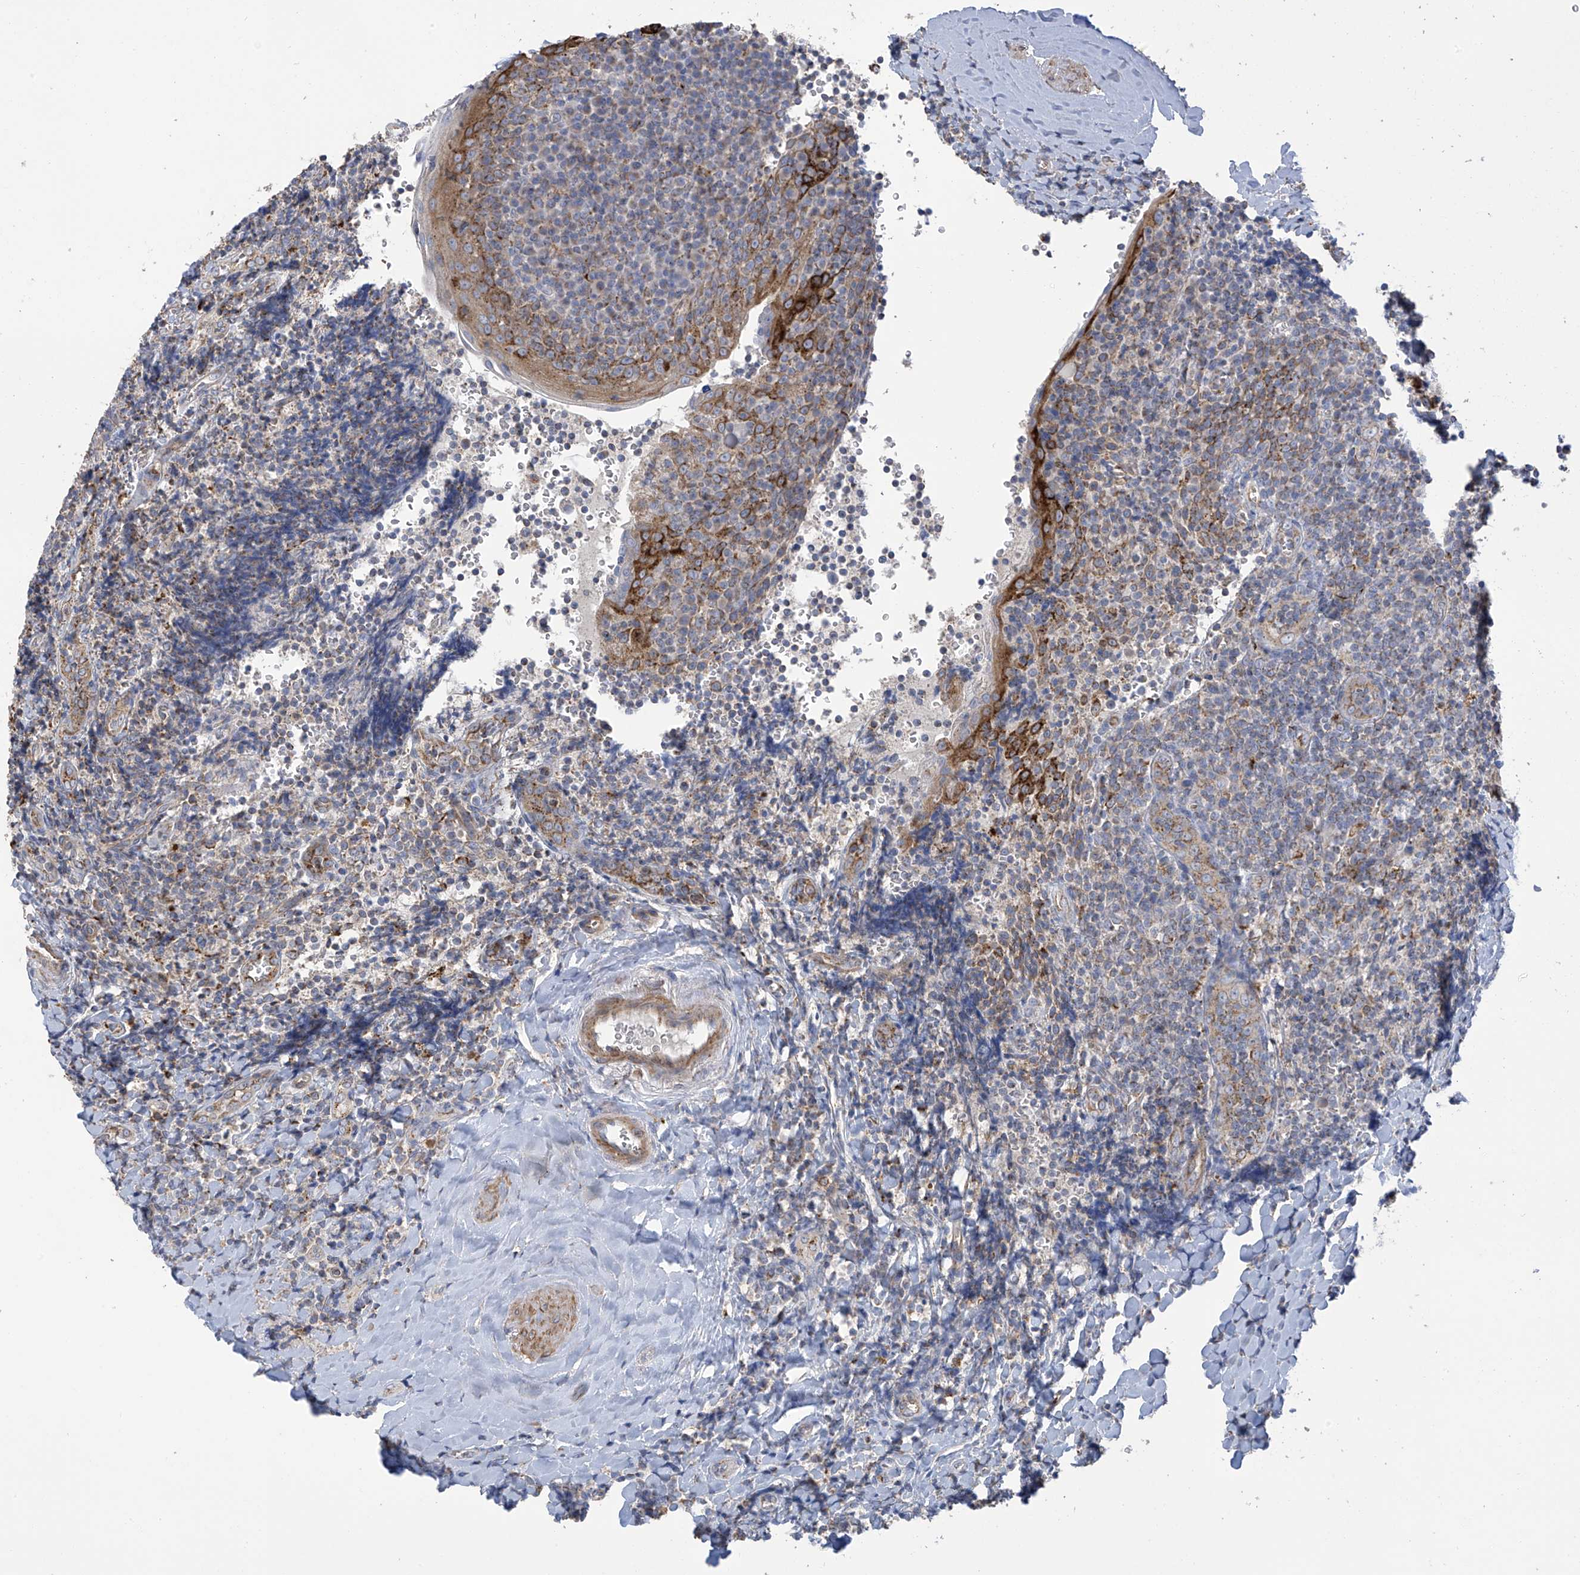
{"staining": {"intensity": "weak", "quantity": "<25%", "location": "cytoplasmic/membranous"}, "tissue": "tonsil", "cell_type": "Germinal center cells", "image_type": "normal", "snomed": [{"axis": "morphology", "description": "Normal tissue, NOS"}, {"axis": "topography", "description": "Tonsil"}], "caption": "IHC of normal tonsil shows no staining in germinal center cells.", "gene": "ITM2B", "patient": {"sex": "male", "age": 27}}